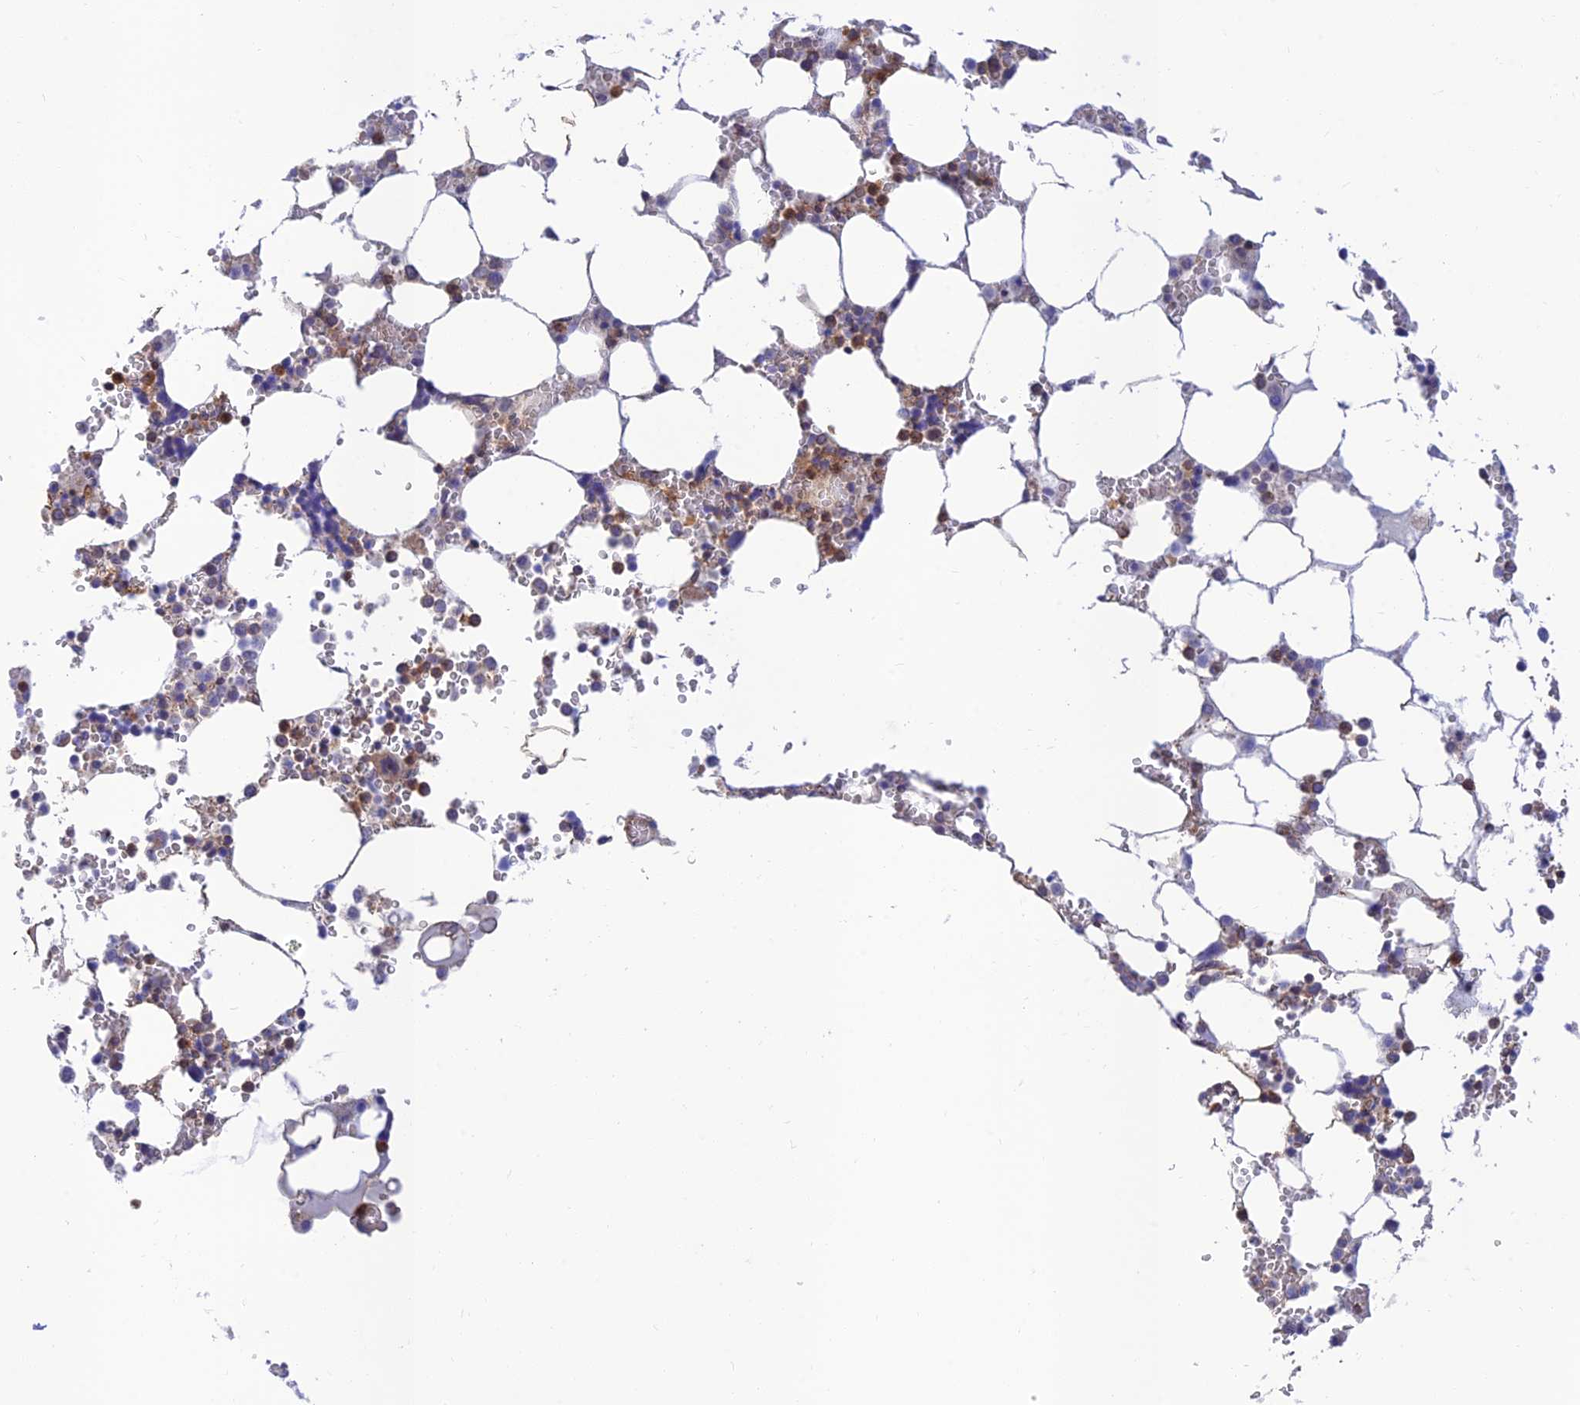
{"staining": {"intensity": "moderate", "quantity": "25%-75%", "location": "cytoplasmic/membranous,nuclear"}, "tissue": "bone marrow", "cell_type": "Hematopoietic cells", "image_type": "normal", "snomed": [{"axis": "morphology", "description": "Normal tissue, NOS"}, {"axis": "topography", "description": "Bone marrow"}], "caption": "The photomicrograph exhibits immunohistochemical staining of normal bone marrow. There is moderate cytoplasmic/membranous,nuclear positivity is present in approximately 25%-75% of hematopoietic cells.", "gene": "PPP1R12C", "patient": {"sex": "male", "age": 64}}